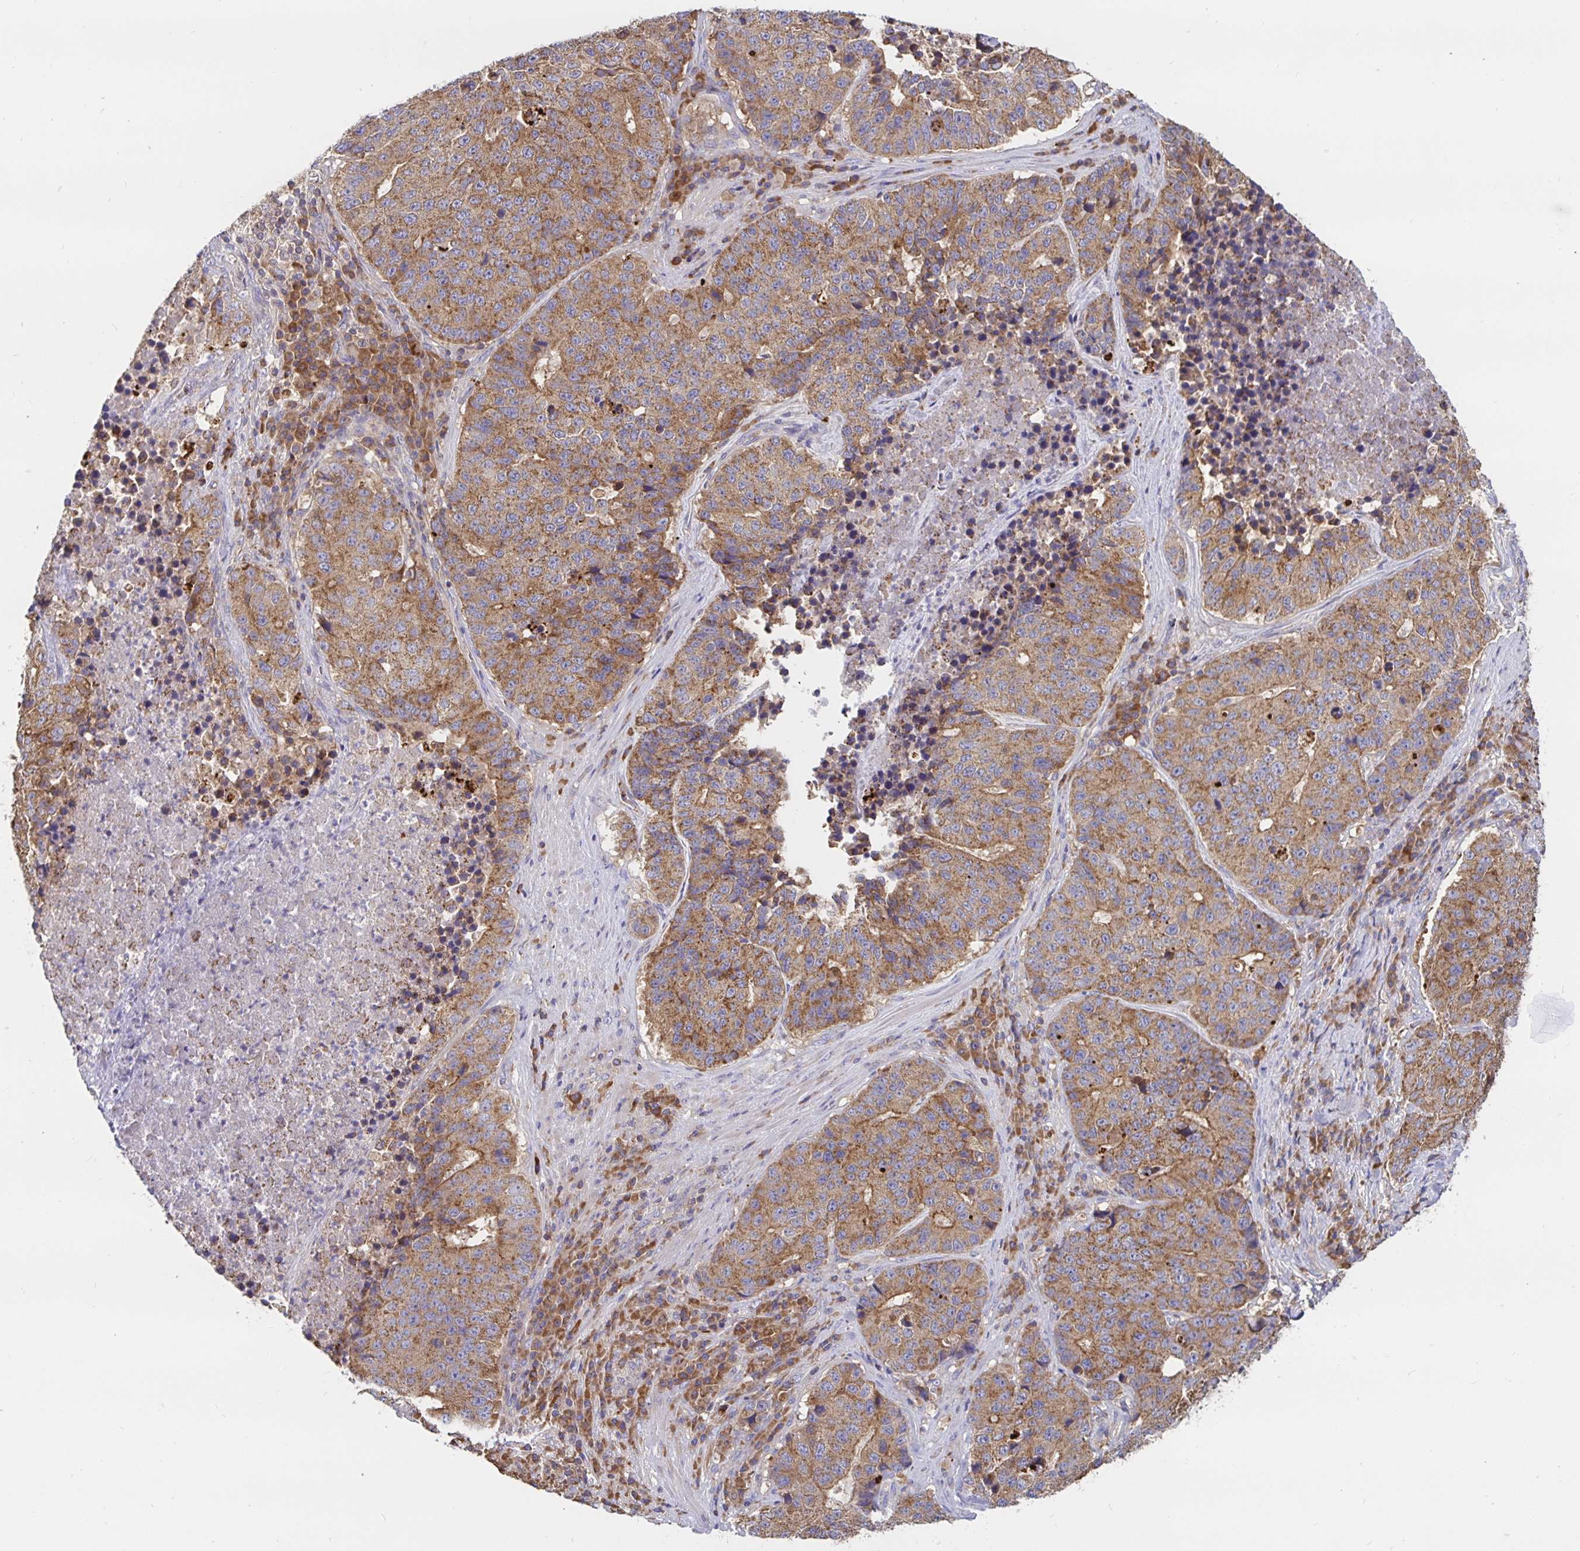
{"staining": {"intensity": "moderate", "quantity": ">75%", "location": "cytoplasmic/membranous"}, "tissue": "stomach cancer", "cell_type": "Tumor cells", "image_type": "cancer", "snomed": [{"axis": "morphology", "description": "Adenocarcinoma, NOS"}, {"axis": "topography", "description": "Stomach"}], "caption": "Immunohistochemical staining of human stomach cancer reveals moderate cytoplasmic/membranous protein staining in approximately >75% of tumor cells.", "gene": "PRDX3", "patient": {"sex": "male", "age": 71}}